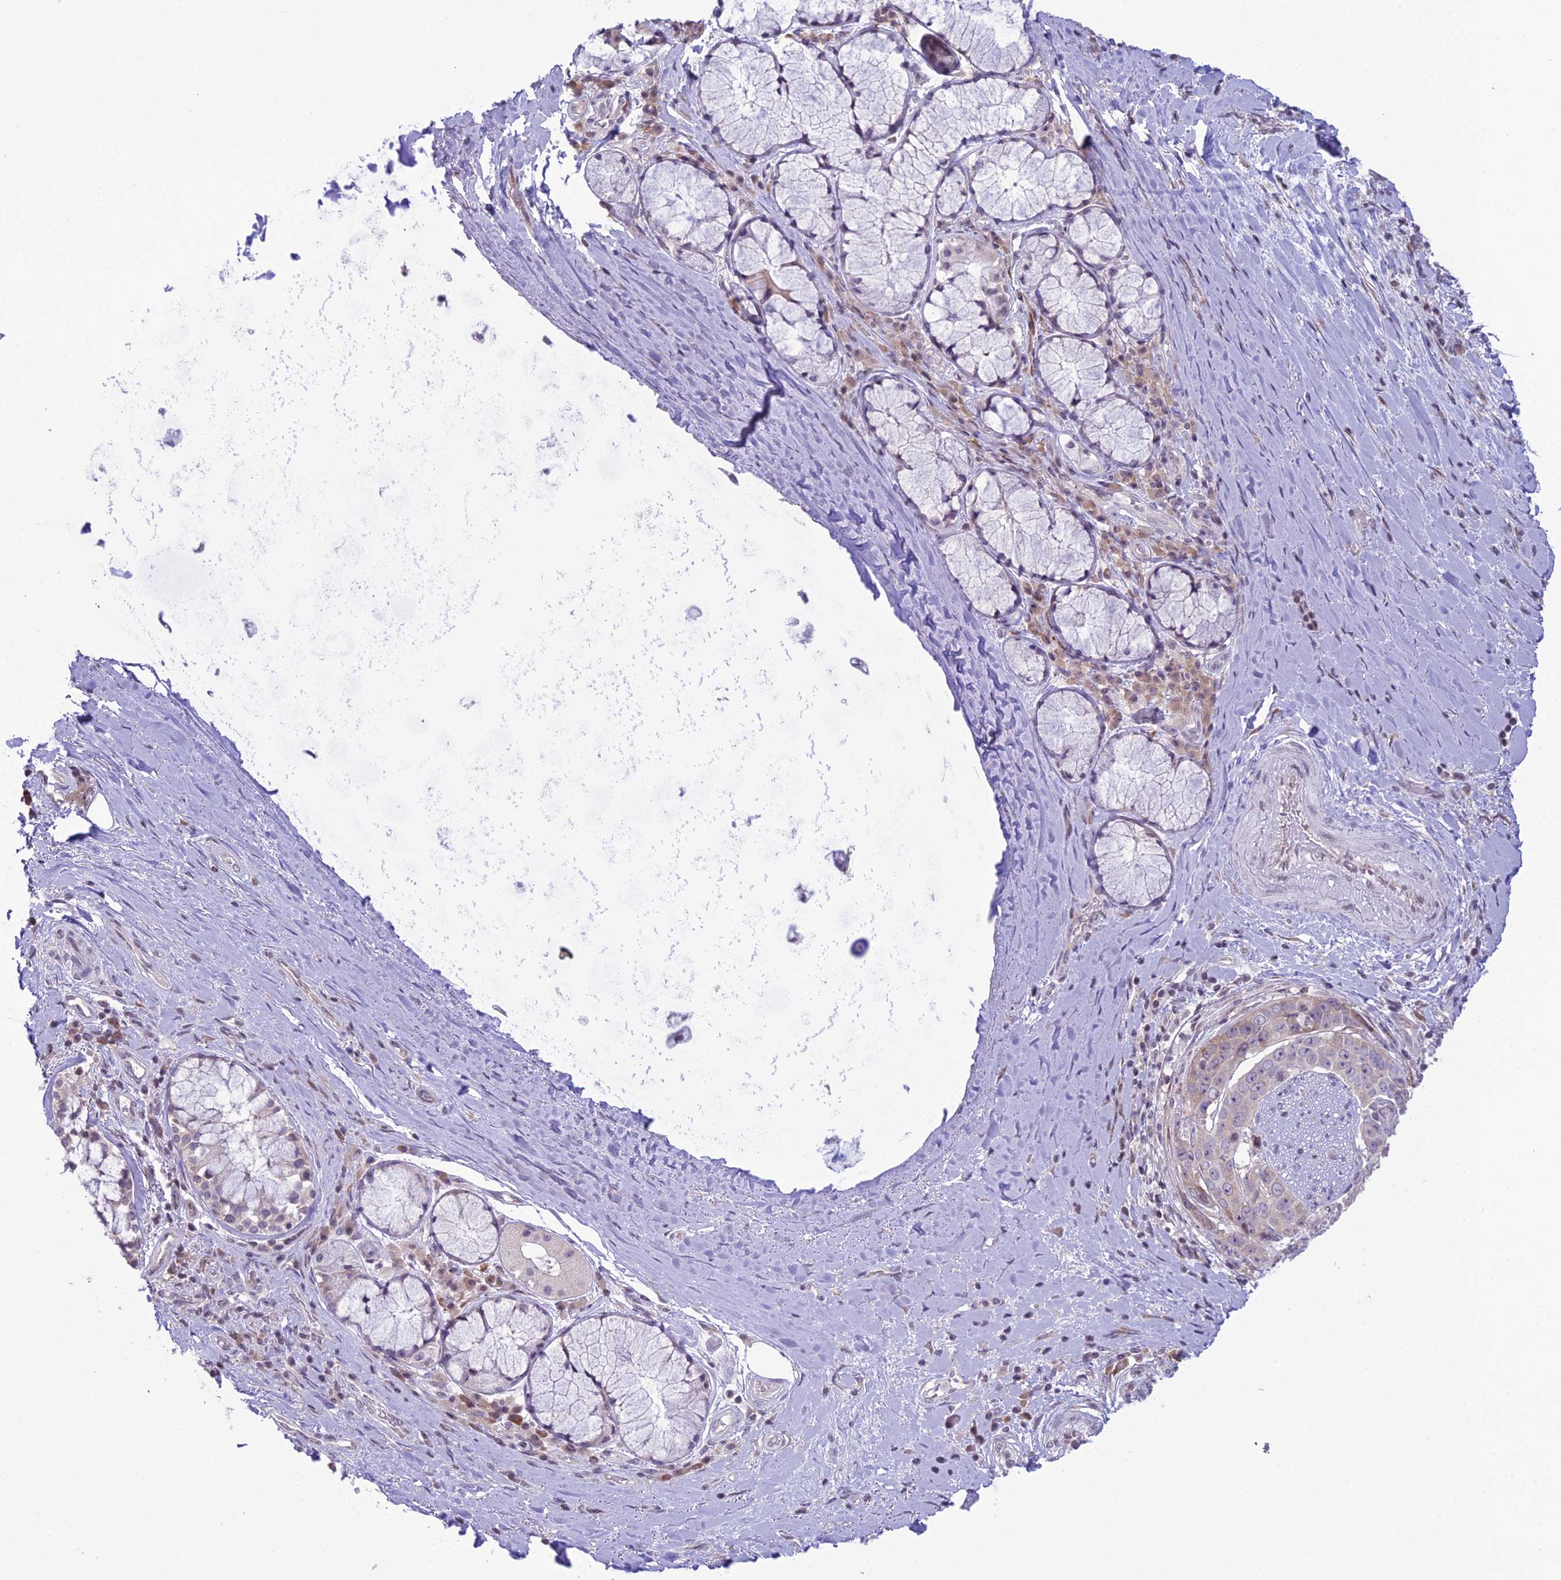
{"staining": {"intensity": "negative", "quantity": "none", "location": "none"}, "tissue": "adipose tissue", "cell_type": "Adipocytes", "image_type": "normal", "snomed": [{"axis": "morphology", "description": "Normal tissue, NOS"}, {"axis": "morphology", "description": "Squamous cell carcinoma, NOS"}, {"axis": "topography", "description": "Bronchus"}, {"axis": "topography", "description": "Lung"}], "caption": "IHC micrograph of normal adipose tissue: adipose tissue stained with DAB (3,3'-diaminobenzidine) exhibits no significant protein positivity in adipocytes. Brightfield microscopy of IHC stained with DAB (3,3'-diaminobenzidine) (brown) and hematoxylin (blue), captured at high magnification.", "gene": "RPS26", "patient": {"sex": "male", "age": 64}}